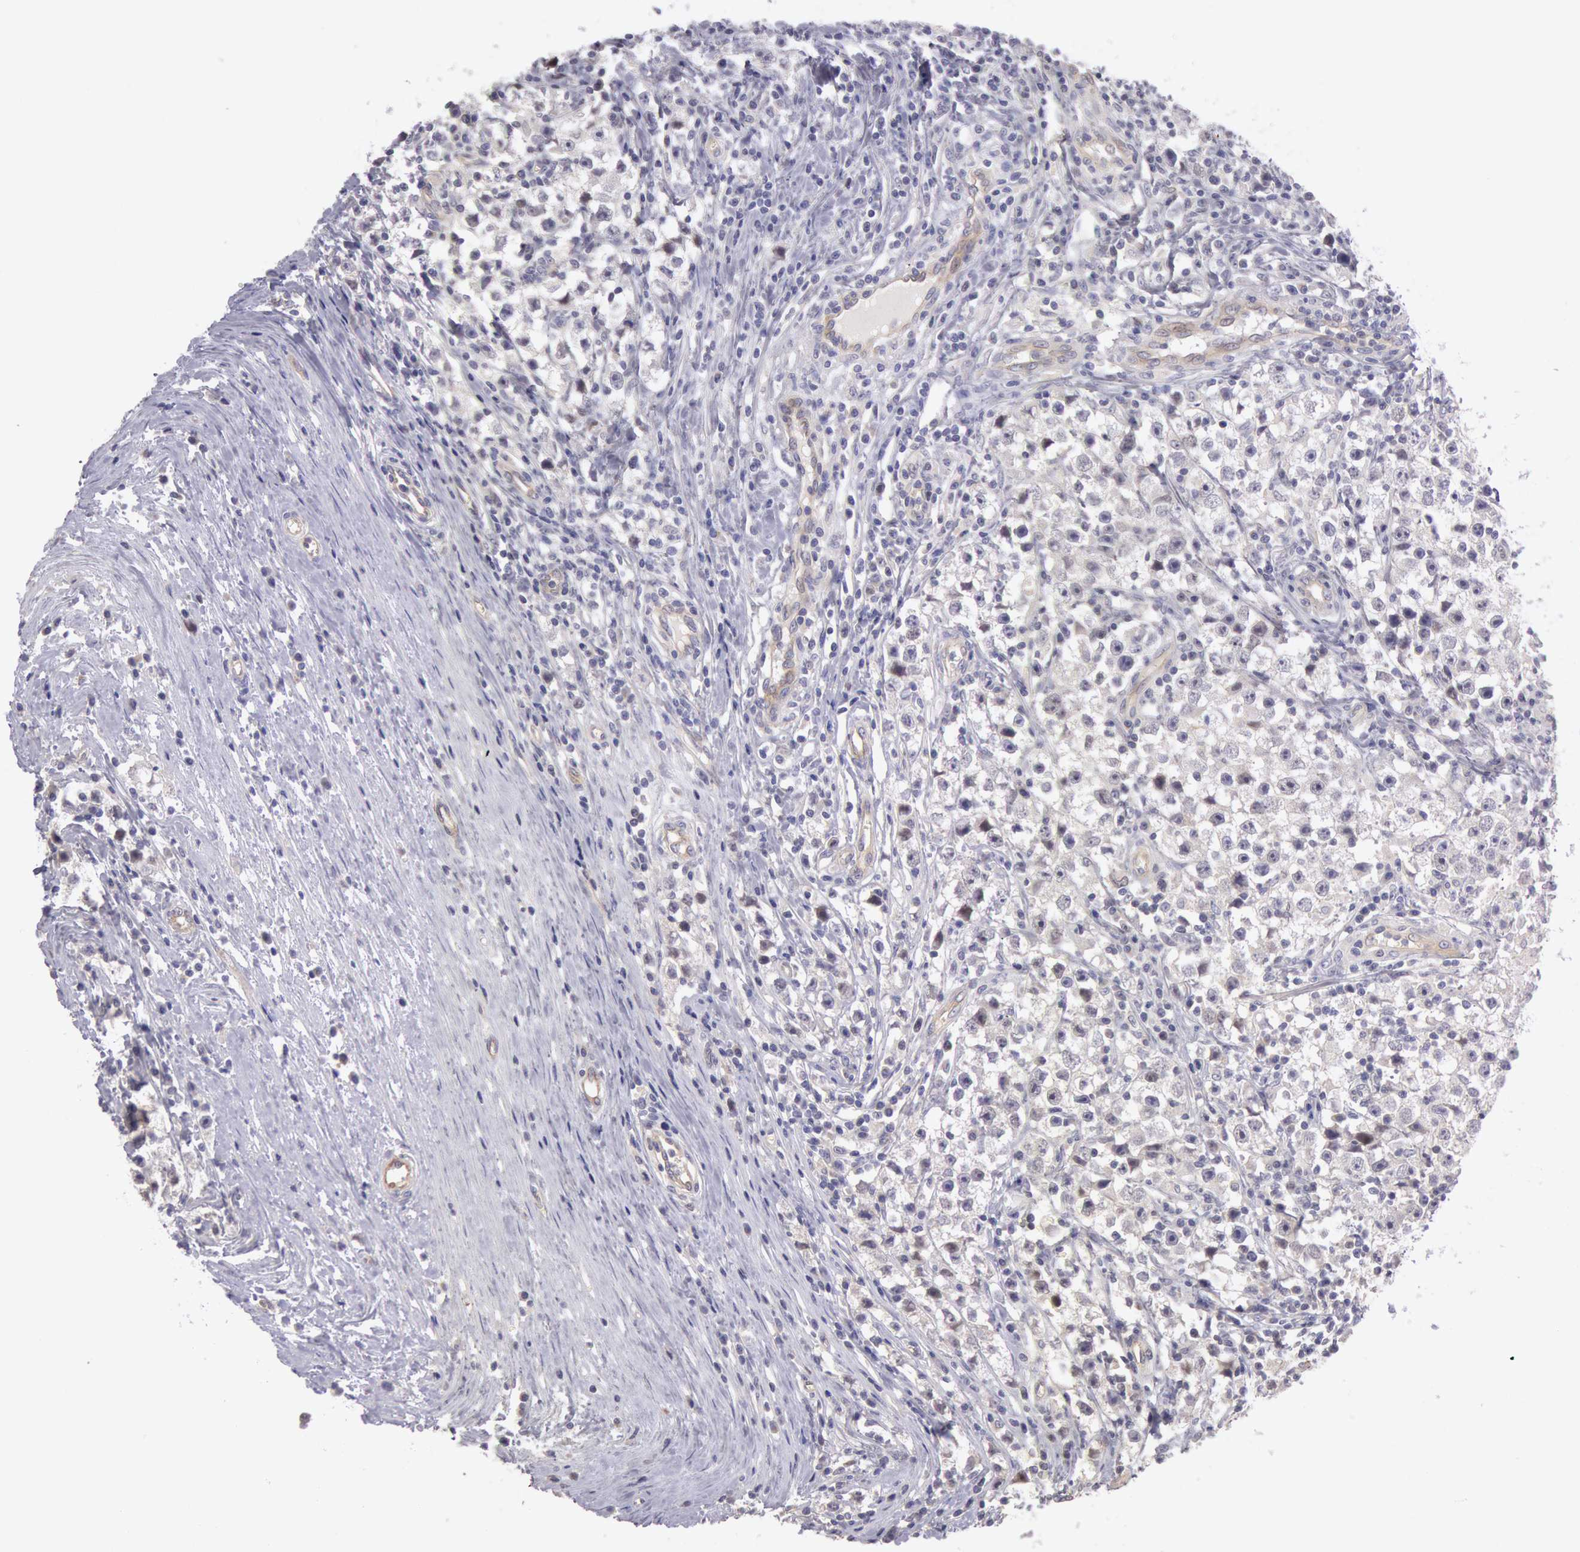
{"staining": {"intensity": "negative", "quantity": "none", "location": "none"}, "tissue": "testis cancer", "cell_type": "Tumor cells", "image_type": "cancer", "snomed": [{"axis": "morphology", "description": "Seminoma, NOS"}, {"axis": "topography", "description": "Testis"}], "caption": "Testis cancer (seminoma) stained for a protein using immunohistochemistry (IHC) reveals no expression tumor cells.", "gene": "AMOTL1", "patient": {"sex": "male", "age": 35}}